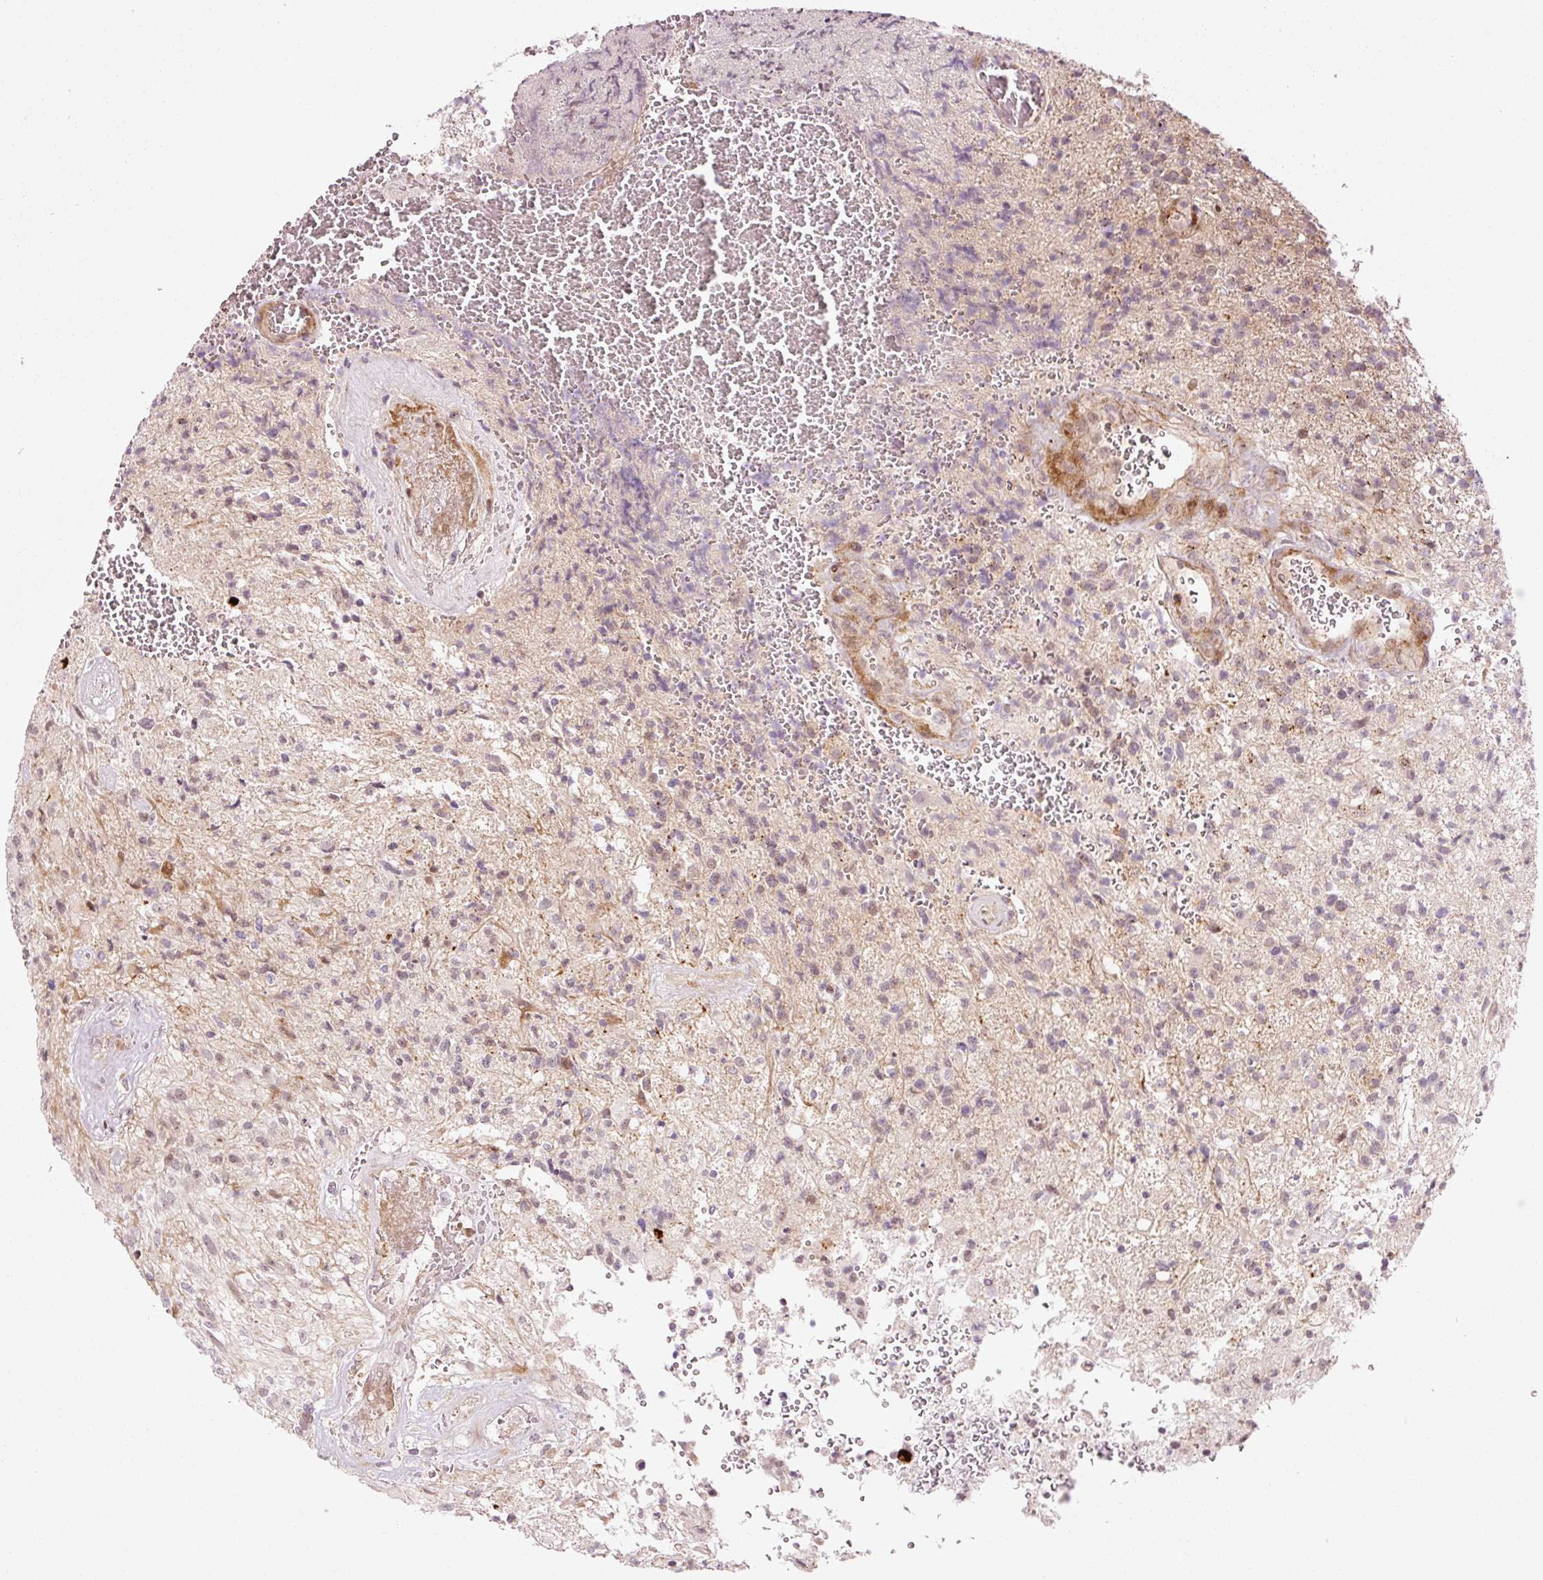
{"staining": {"intensity": "negative", "quantity": "none", "location": "none"}, "tissue": "glioma", "cell_type": "Tumor cells", "image_type": "cancer", "snomed": [{"axis": "morphology", "description": "Glioma, malignant, High grade"}, {"axis": "topography", "description": "Brain"}], "caption": "High magnification brightfield microscopy of glioma stained with DAB (brown) and counterstained with hematoxylin (blue): tumor cells show no significant positivity.", "gene": "ANKRD20A1", "patient": {"sex": "male", "age": 56}}